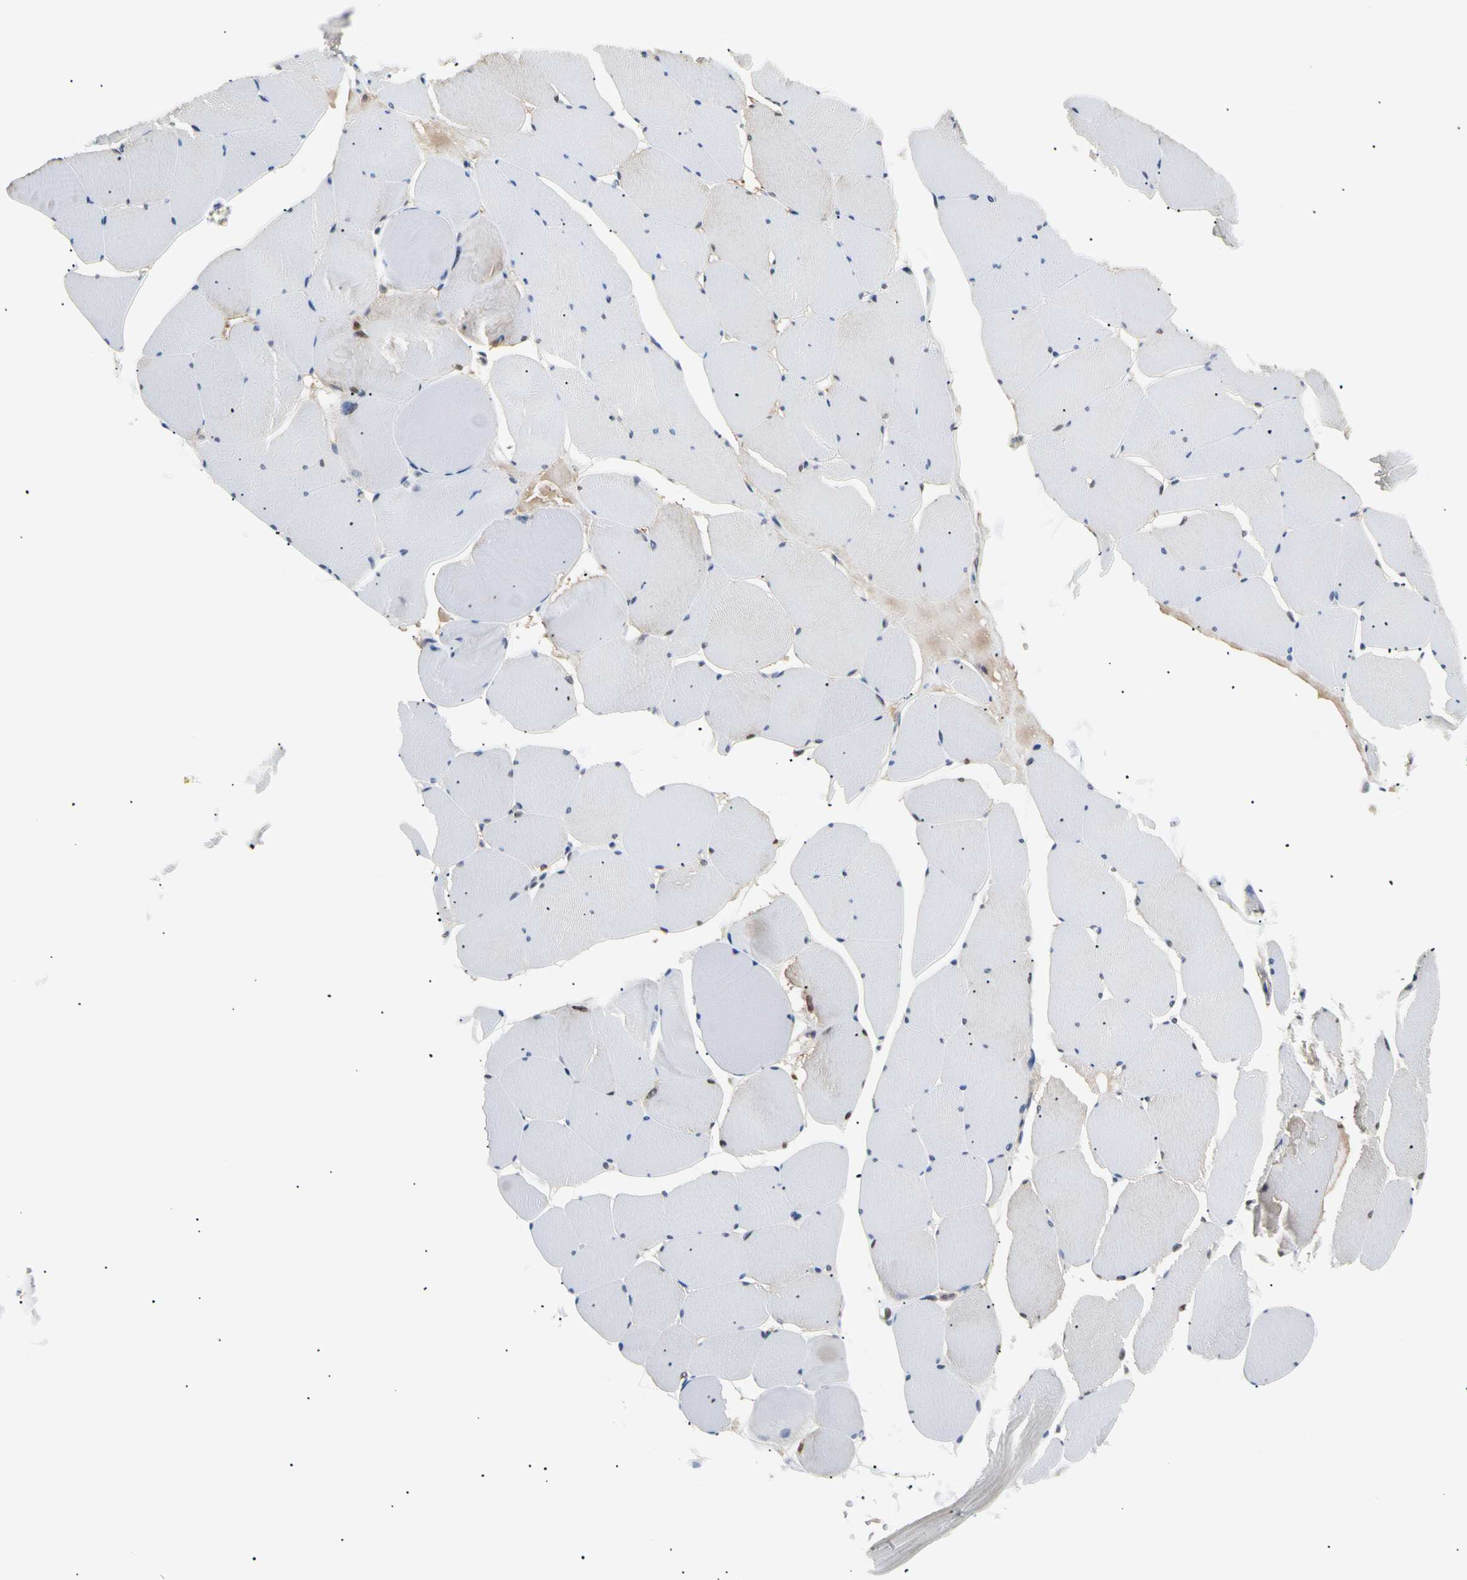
{"staining": {"intensity": "weak", "quantity": "25%-75%", "location": "cytoplasmic/membranous"}, "tissue": "skeletal muscle", "cell_type": "Myocytes", "image_type": "normal", "snomed": [{"axis": "morphology", "description": "Normal tissue, NOS"}, {"axis": "topography", "description": "Skeletal muscle"}, {"axis": "topography", "description": "Salivary gland"}], "caption": "Immunohistochemistry of benign skeletal muscle displays low levels of weak cytoplasmic/membranous positivity in about 25%-75% of myocytes. (Stains: DAB in brown, nuclei in blue, Microscopy: brightfield microscopy at high magnification).", "gene": "SEC23B", "patient": {"sex": "male", "age": 62}}